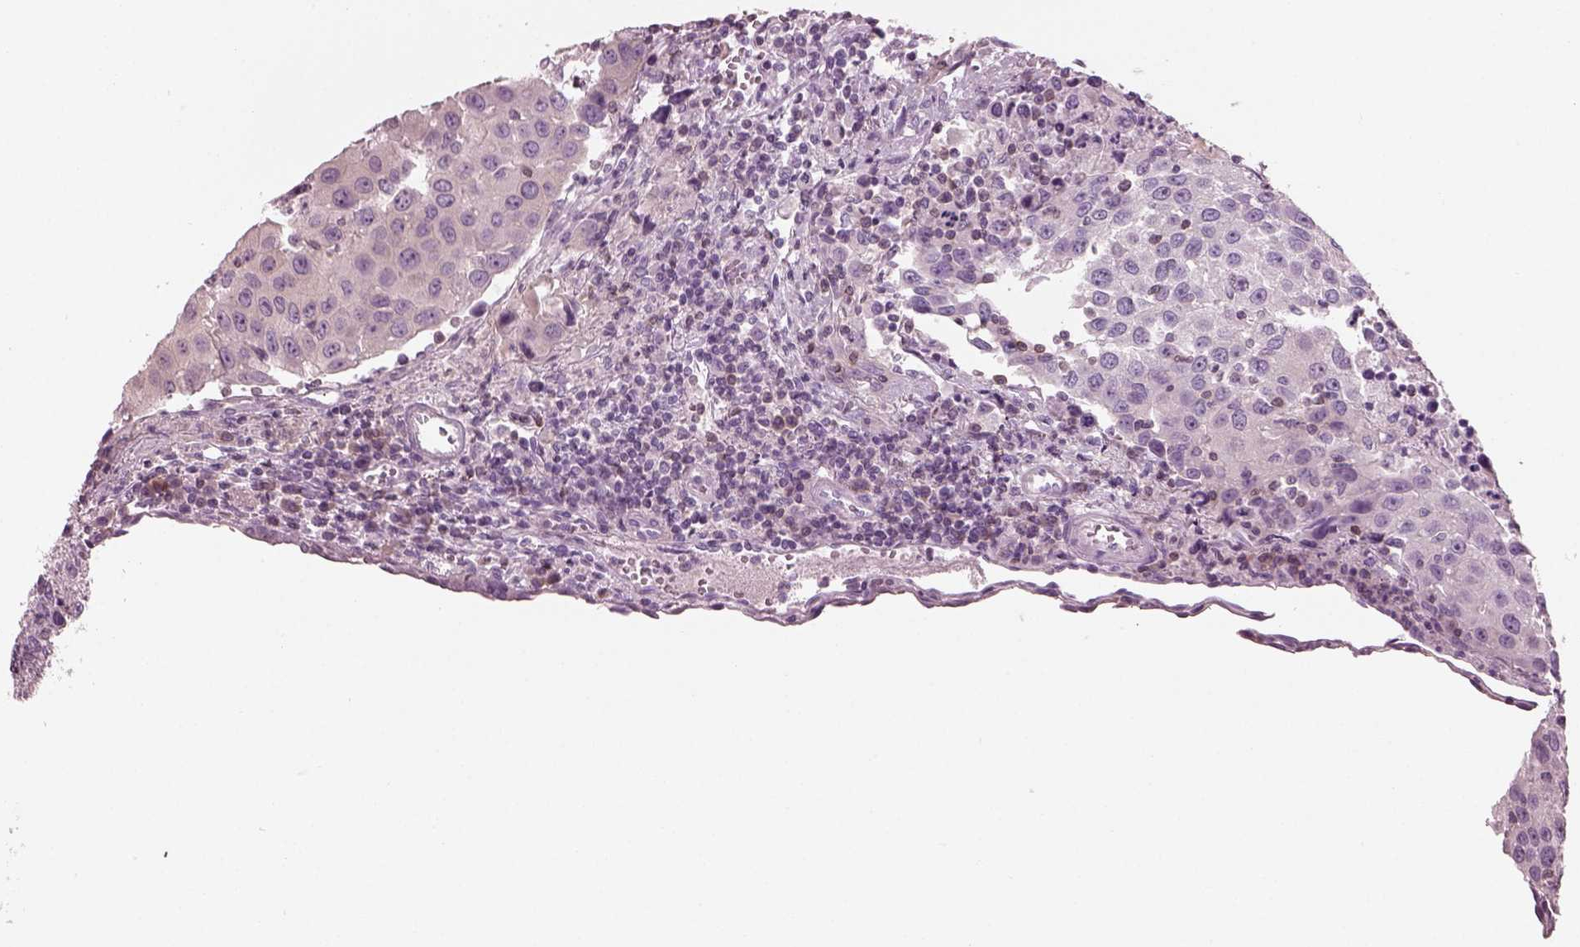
{"staining": {"intensity": "negative", "quantity": "none", "location": "none"}, "tissue": "urothelial cancer", "cell_type": "Tumor cells", "image_type": "cancer", "snomed": [{"axis": "morphology", "description": "Urothelial carcinoma, High grade"}, {"axis": "topography", "description": "Urinary bladder"}], "caption": "Tumor cells show no significant protein positivity in urothelial carcinoma (high-grade).", "gene": "SLC27A2", "patient": {"sex": "female", "age": 85}}